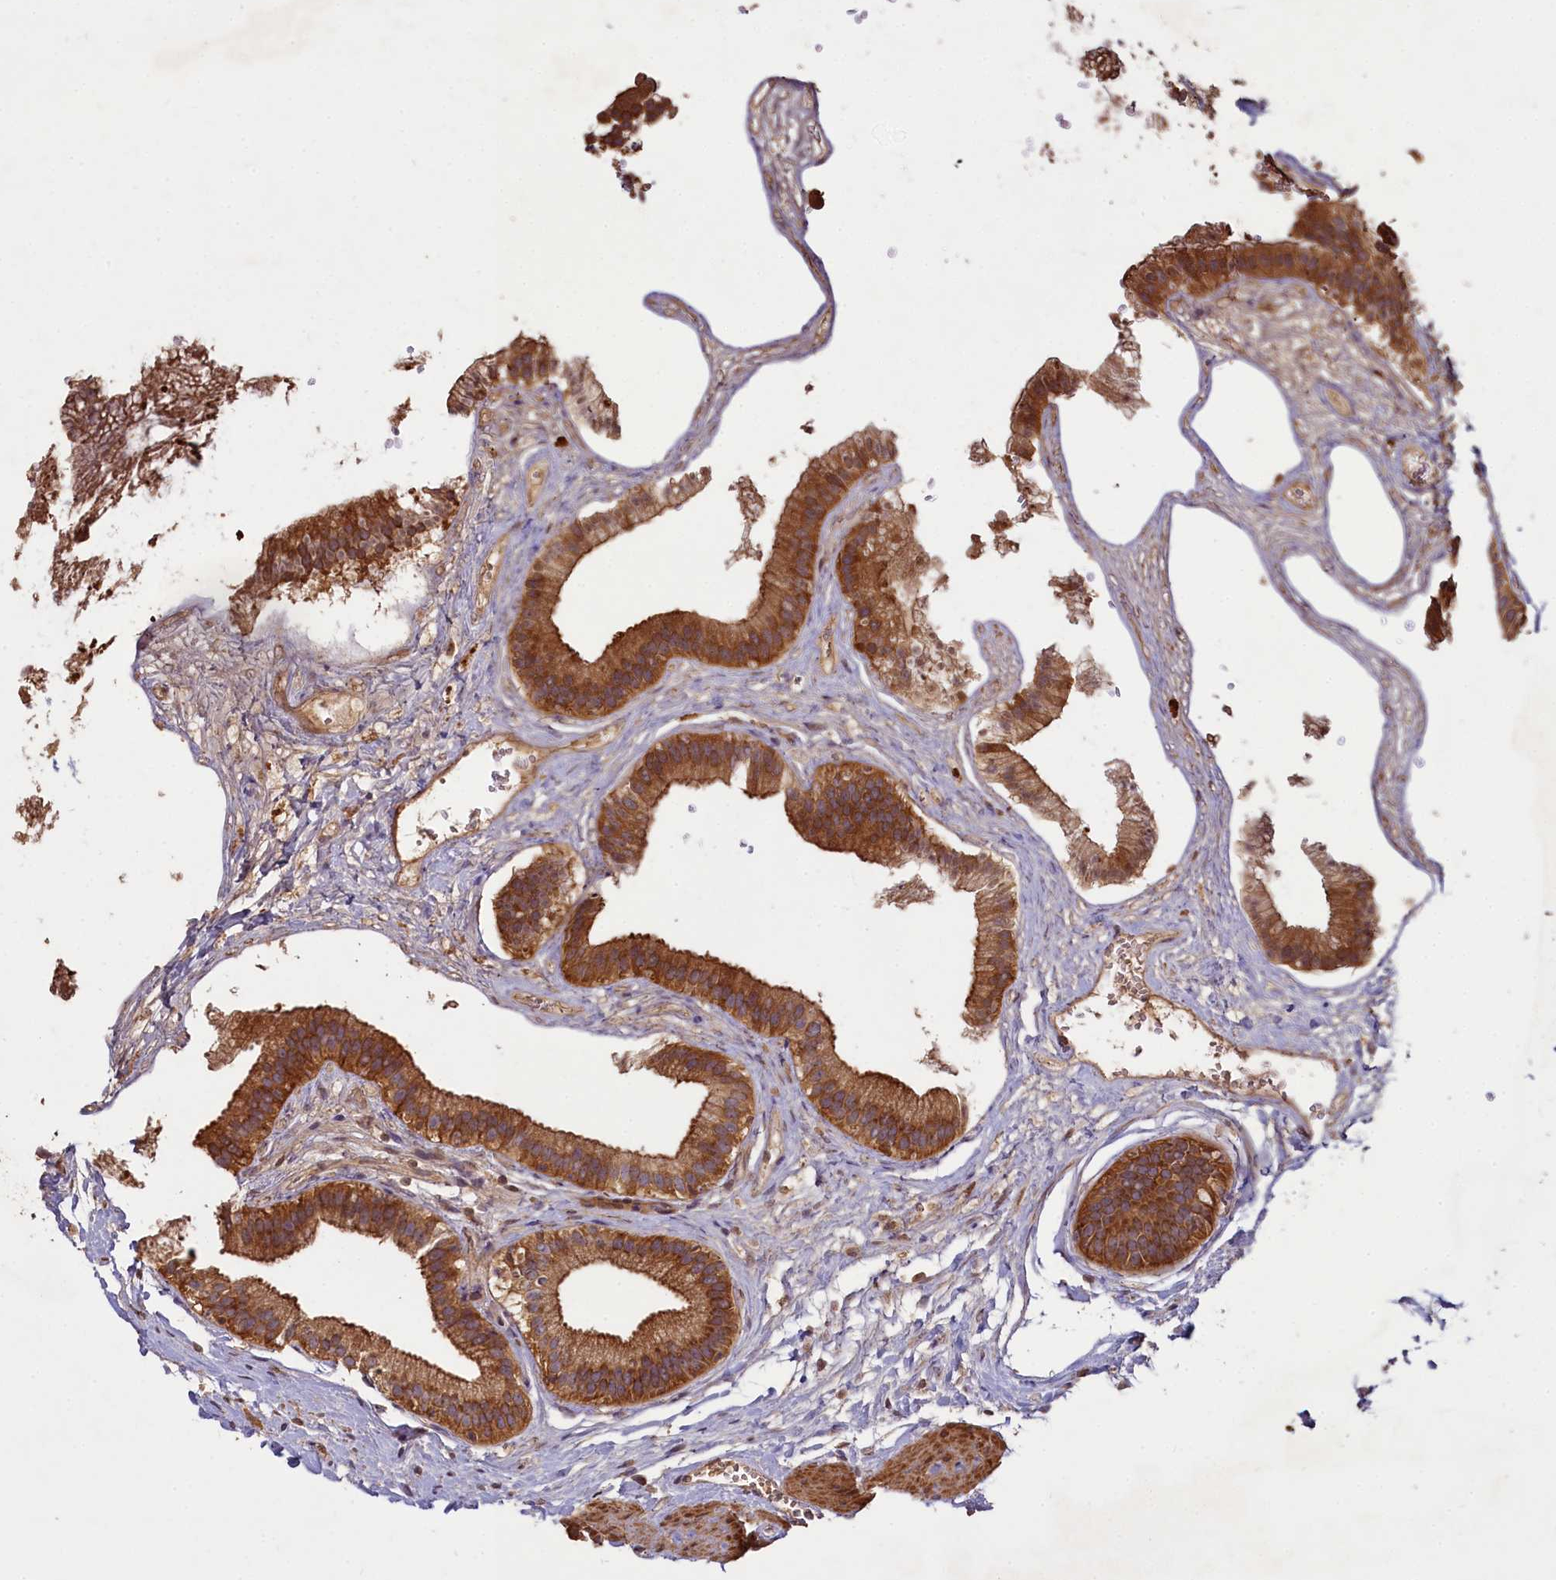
{"staining": {"intensity": "strong", "quantity": ">75%", "location": "cytoplasmic/membranous"}, "tissue": "gallbladder", "cell_type": "Glandular cells", "image_type": "normal", "snomed": [{"axis": "morphology", "description": "Normal tissue, NOS"}, {"axis": "topography", "description": "Gallbladder"}], "caption": "Immunohistochemical staining of unremarkable gallbladder displays >75% levels of strong cytoplasmic/membranous protein expression in approximately >75% of glandular cells.", "gene": "NUDT6", "patient": {"sex": "female", "age": 54}}